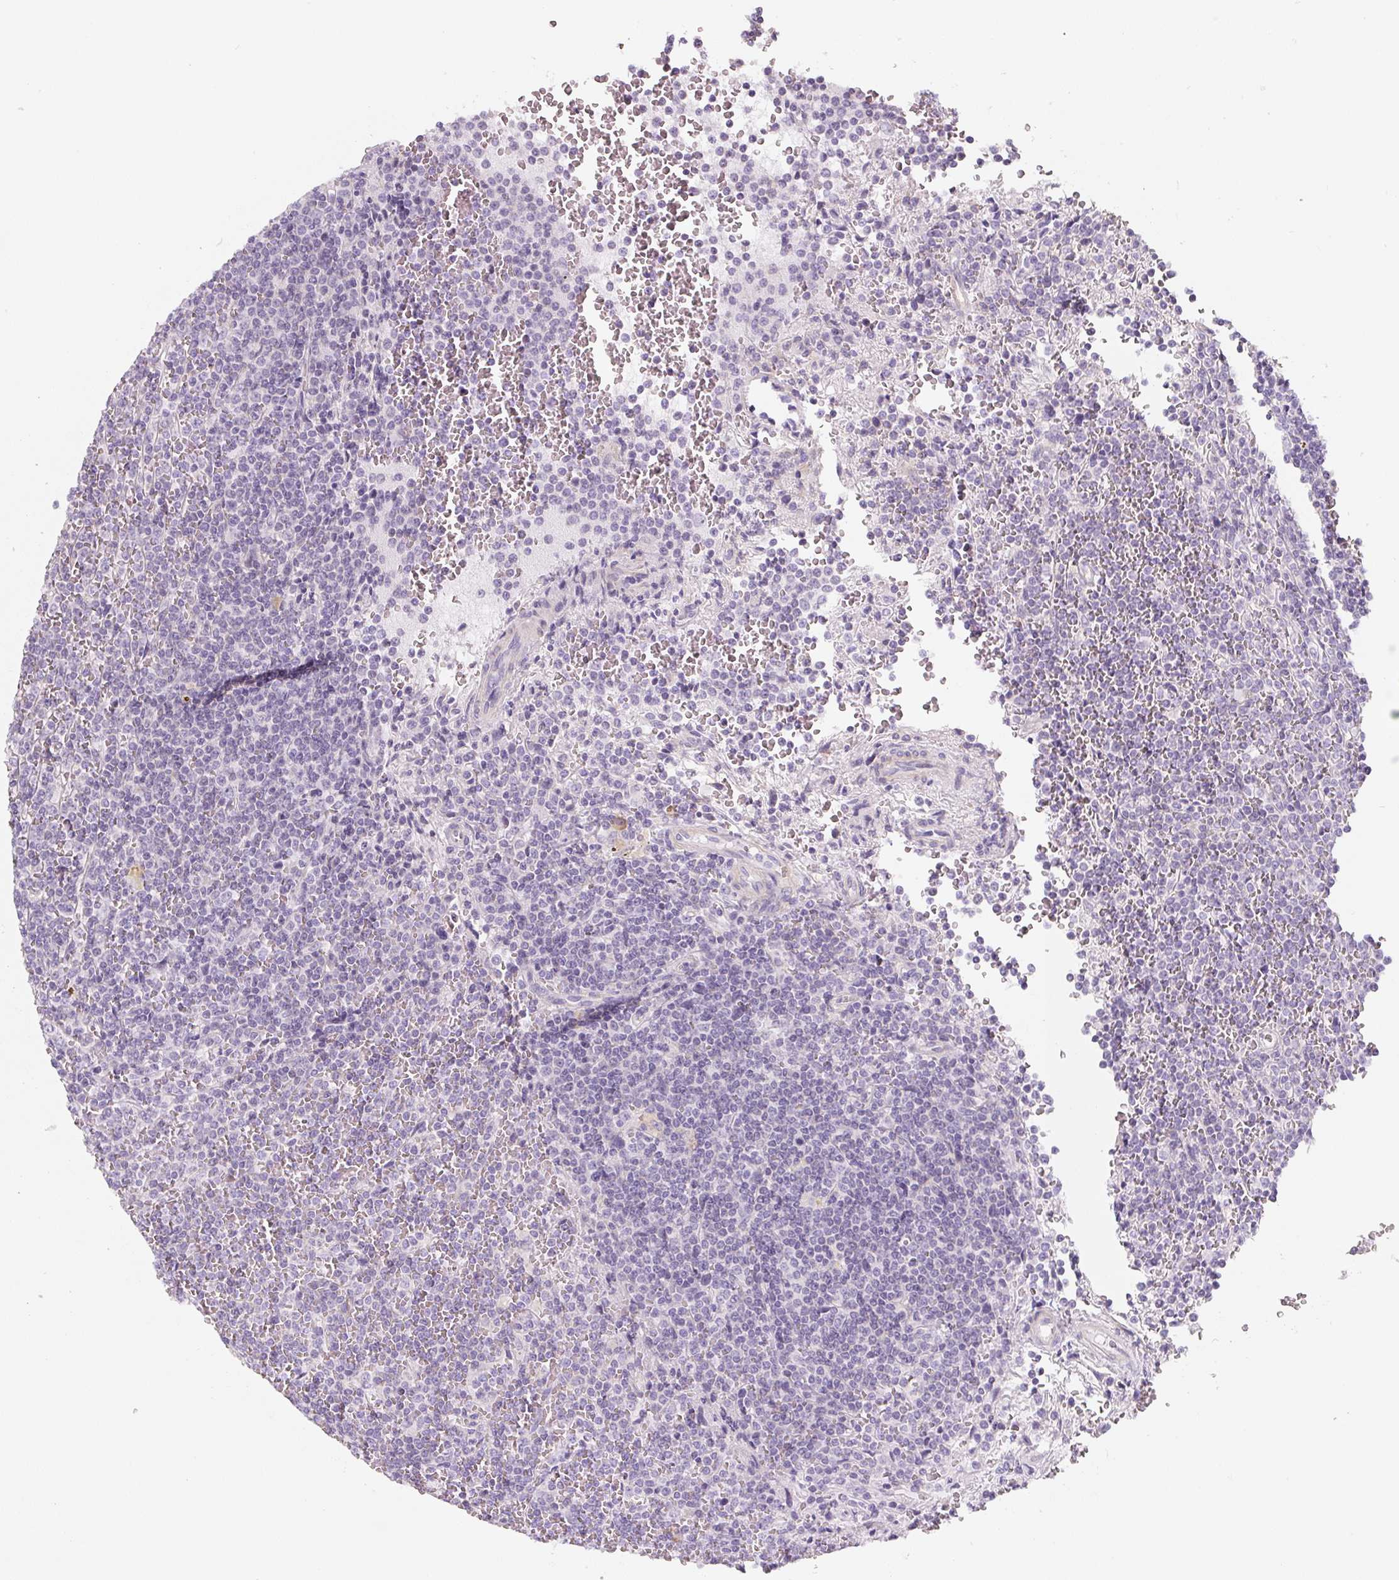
{"staining": {"intensity": "negative", "quantity": "none", "location": "none"}, "tissue": "lymphoma", "cell_type": "Tumor cells", "image_type": "cancer", "snomed": [{"axis": "morphology", "description": "Malignant lymphoma, non-Hodgkin's type, Low grade"}, {"axis": "topography", "description": "Spleen"}], "caption": "Protein analysis of malignant lymphoma, non-Hodgkin's type (low-grade) exhibits no significant positivity in tumor cells. (Brightfield microscopy of DAB (3,3'-diaminobenzidine) IHC at high magnification).", "gene": "PWWP3B", "patient": {"sex": "female", "age": 19}}